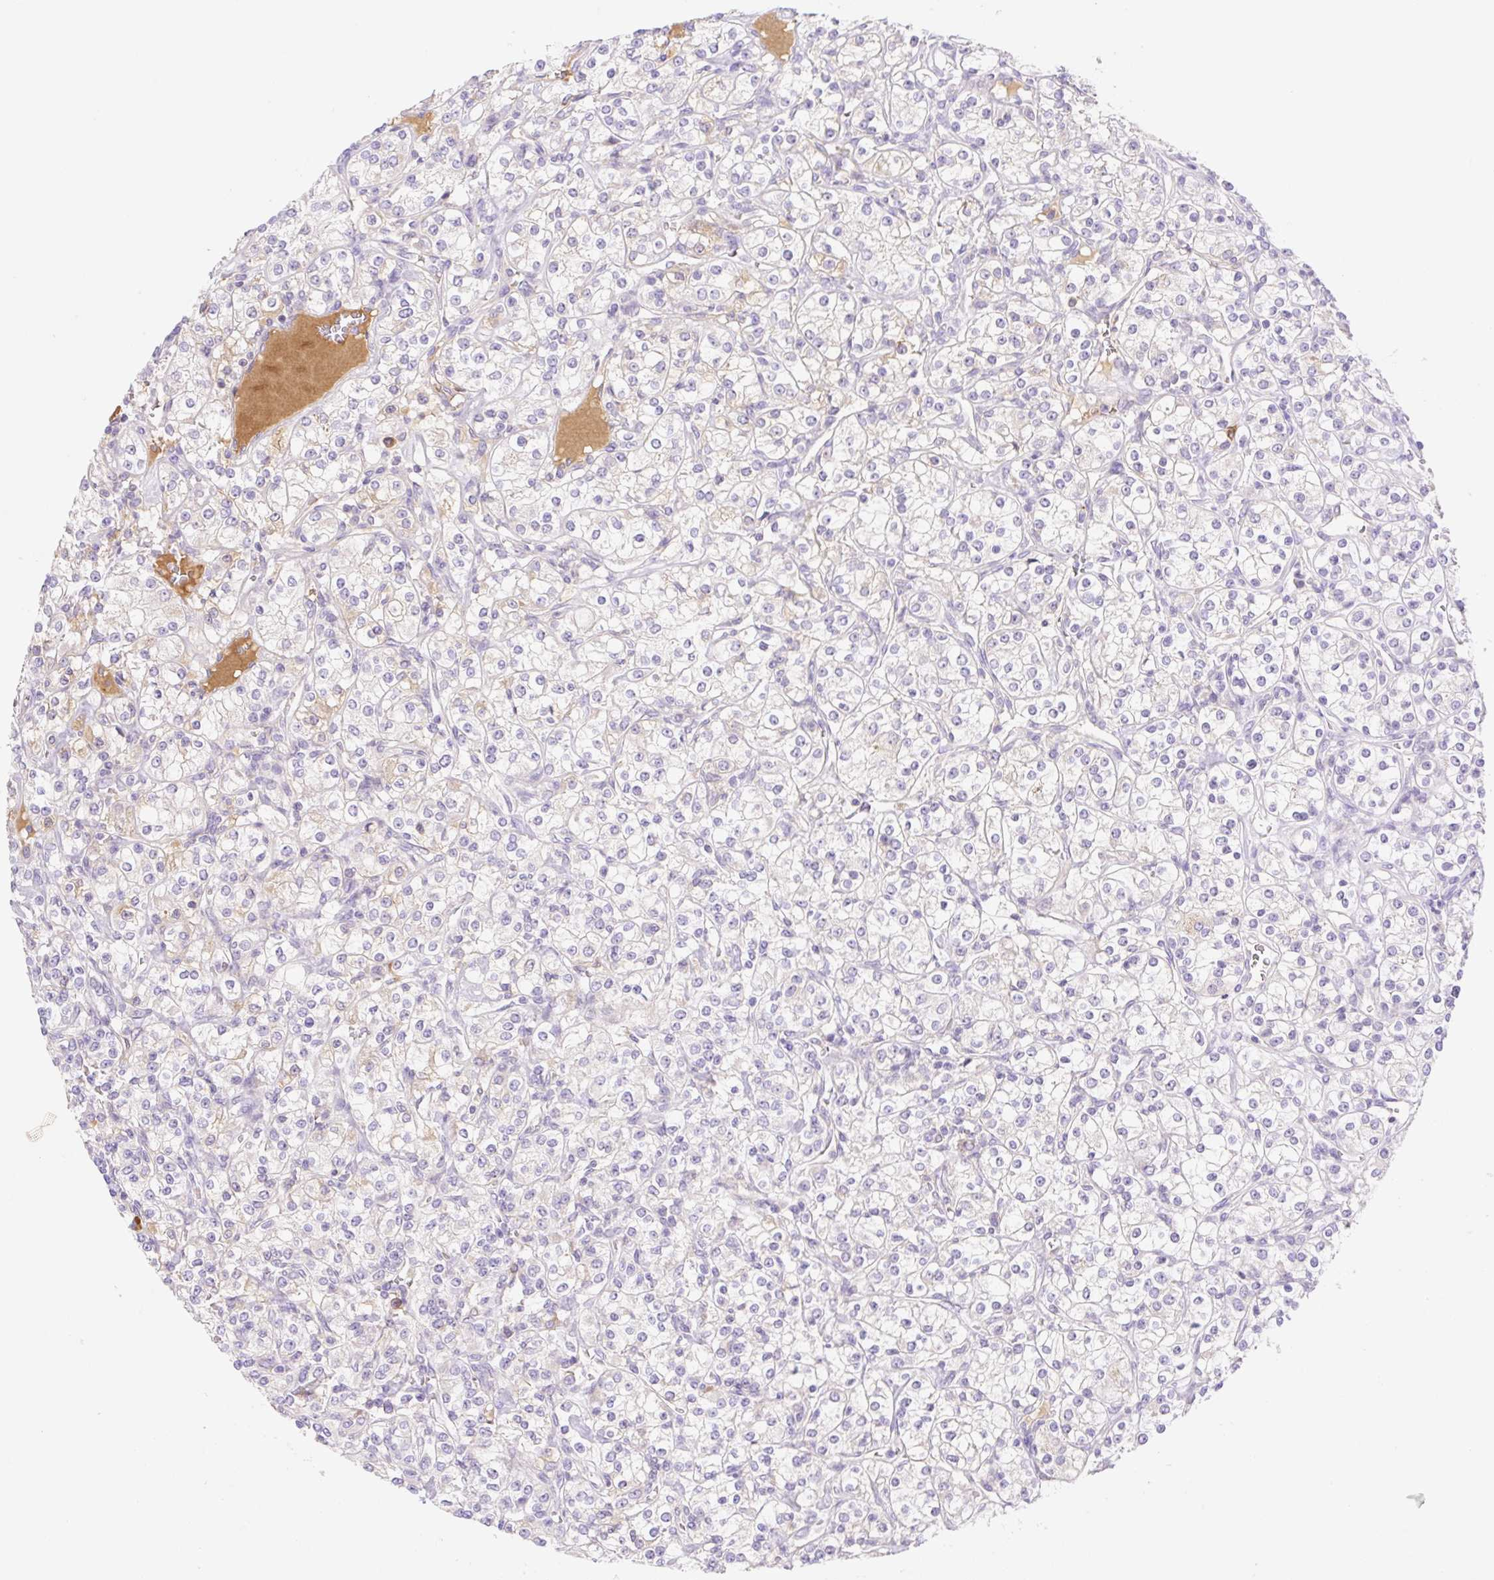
{"staining": {"intensity": "negative", "quantity": "none", "location": "none"}, "tissue": "renal cancer", "cell_type": "Tumor cells", "image_type": "cancer", "snomed": [{"axis": "morphology", "description": "Adenocarcinoma, NOS"}, {"axis": "topography", "description": "Kidney"}], "caption": "Tumor cells show no significant staining in renal adenocarcinoma.", "gene": "DENND5A", "patient": {"sex": "male", "age": 77}}